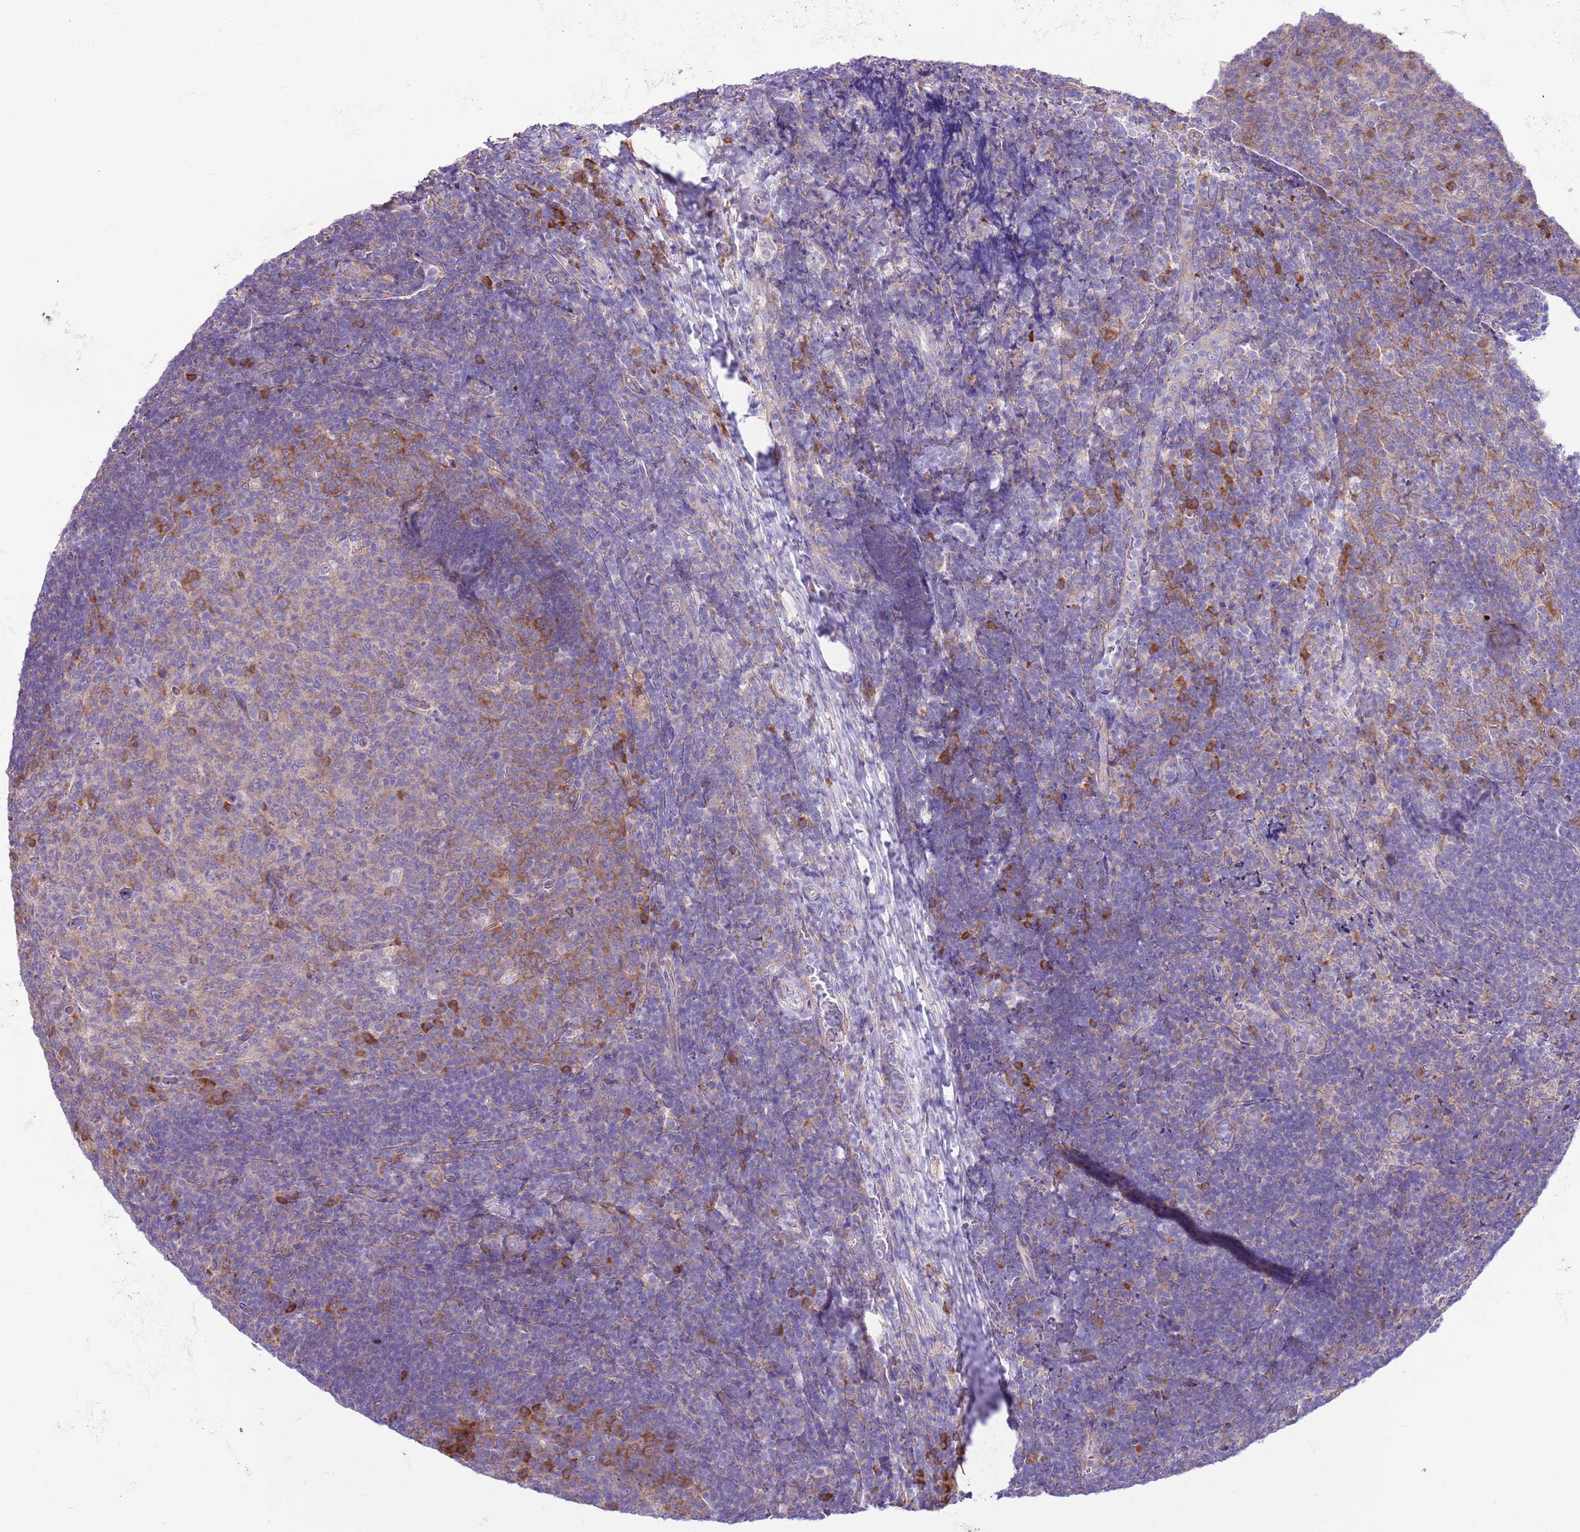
{"staining": {"intensity": "moderate", "quantity": "<25%", "location": "cytoplasmic/membranous"}, "tissue": "tonsil", "cell_type": "Germinal center cells", "image_type": "normal", "snomed": [{"axis": "morphology", "description": "Normal tissue, NOS"}, {"axis": "topography", "description": "Tonsil"}], "caption": "Immunohistochemical staining of unremarkable human tonsil reveals low levels of moderate cytoplasmic/membranous staining in about <25% of germinal center cells. Using DAB (3,3'-diaminobenzidine) (brown) and hematoxylin (blue) stains, captured at high magnification using brightfield microscopy.", "gene": "RPS10", "patient": {"sex": "female", "age": 10}}